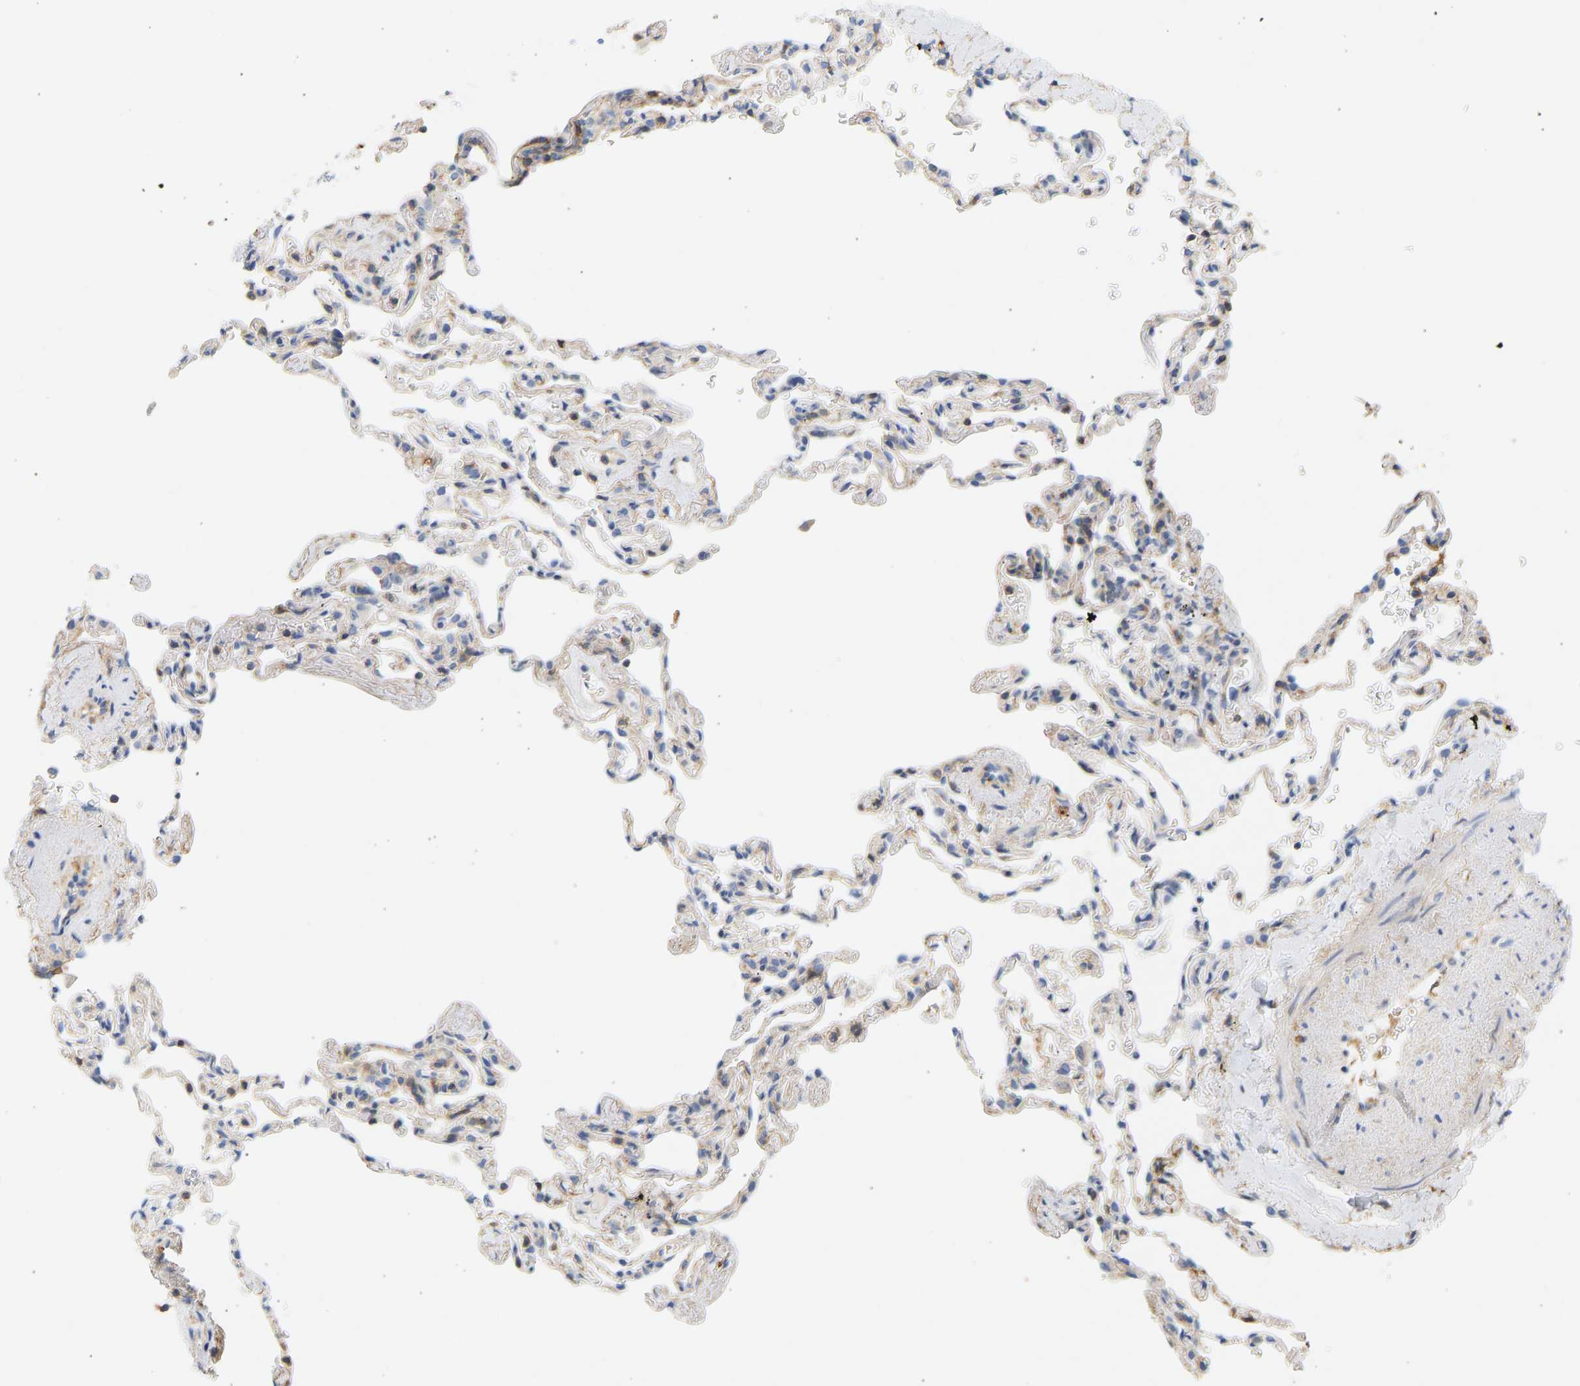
{"staining": {"intensity": "weak", "quantity": "25%-75%", "location": "cytoplasmic/membranous"}, "tissue": "lung", "cell_type": "Alveolar cells", "image_type": "normal", "snomed": [{"axis": "morphology", "description": "Normal tissue, NOS"}, {"axis": "topography", "description": "Lung"}], "caption": "A high-resolution micrograph shows immunohistochemistry staining of normal lung, which exhibits weak cytoplasmic/membranous expression in about 25%-75% of alveolar cells.", "gene": "BVES", "patient": {"sex": "male", "age": 59}}